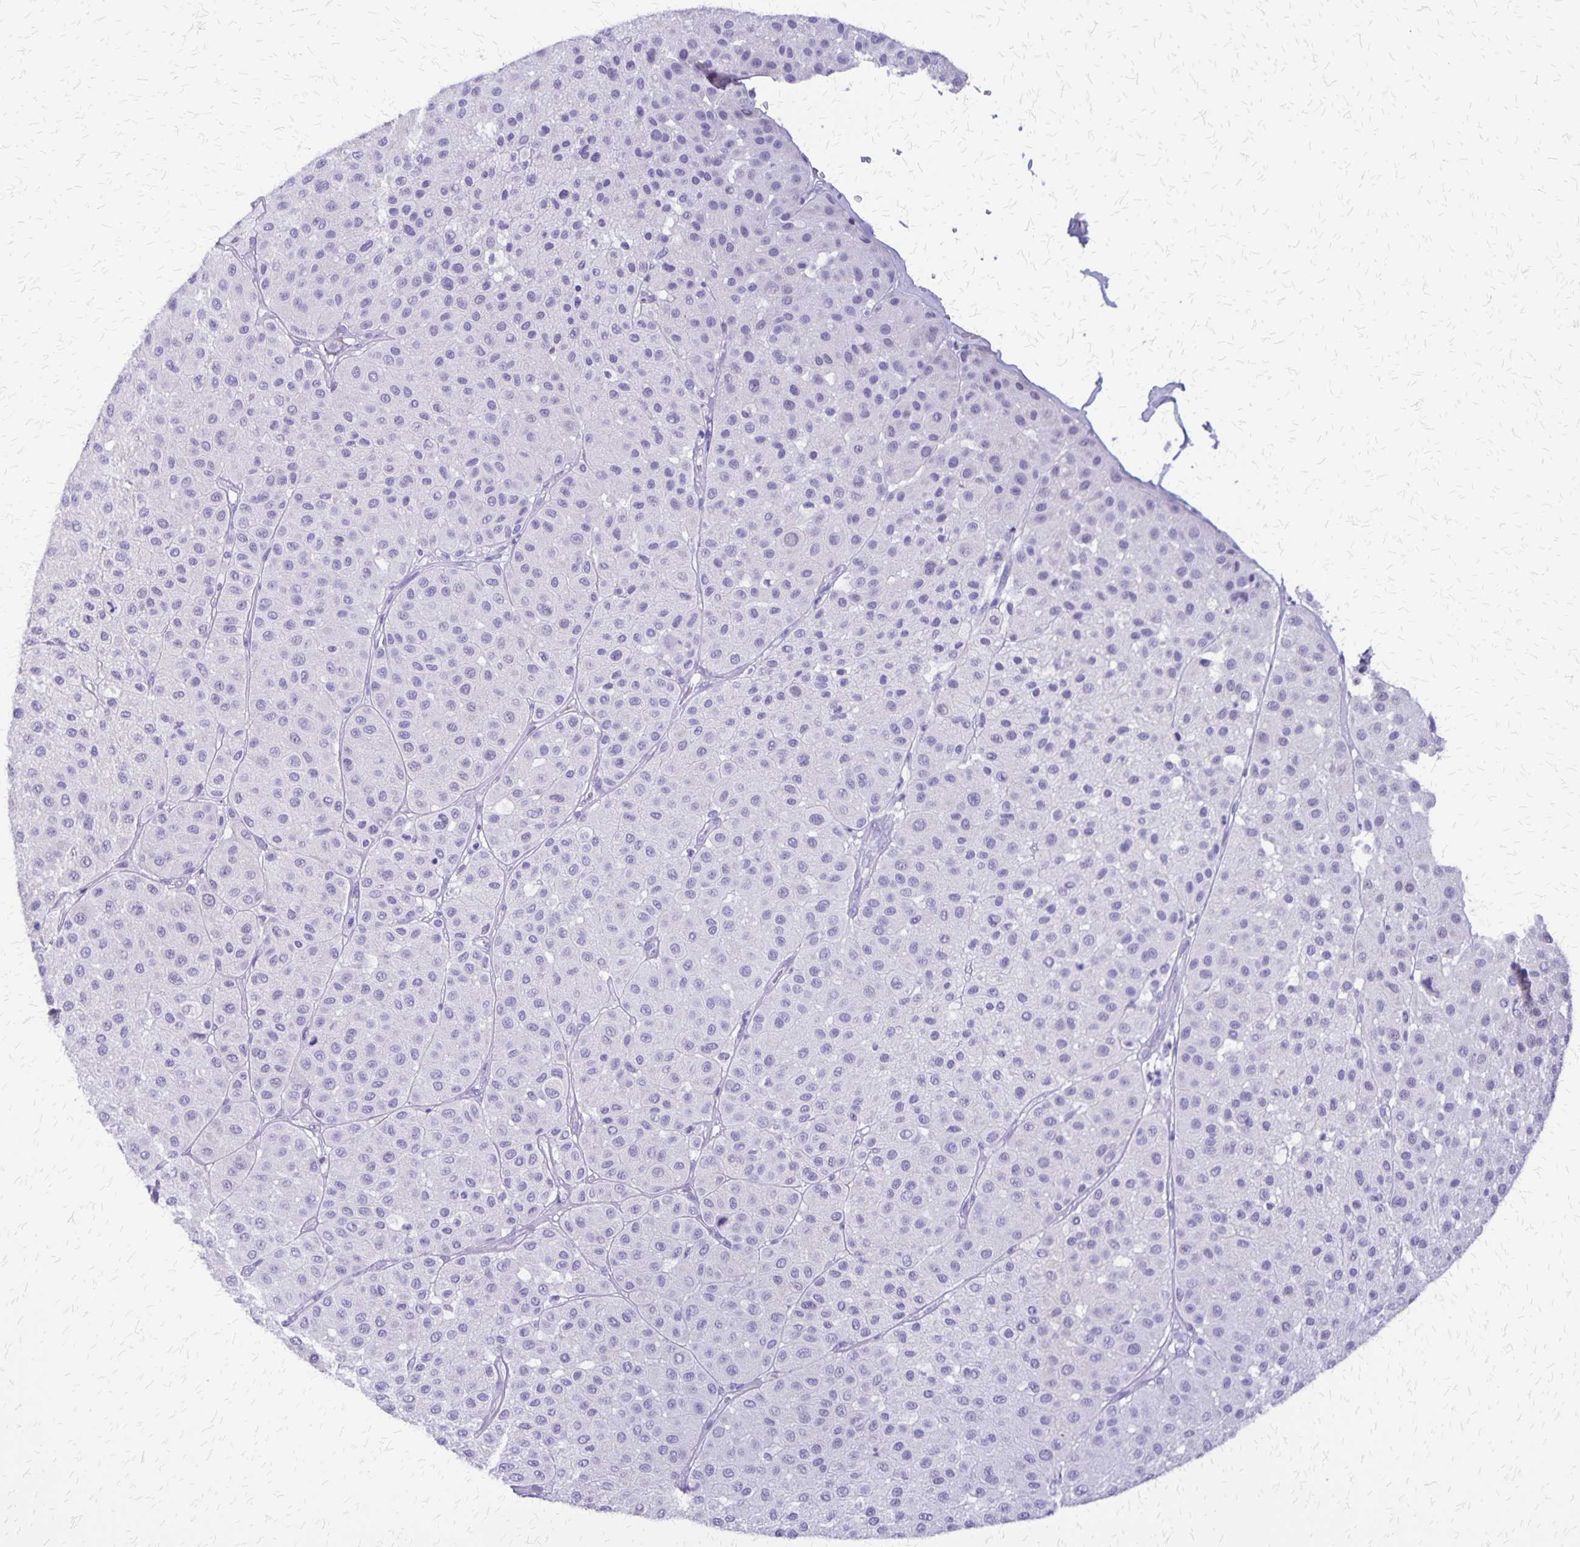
{"staining": {"intensity": "negative", "quantity": "none", "location": "none"}, "tissue": "melanoma", "cell_type": "Tumor cells", "image_type": "cancer", "snomed": [{"axis": "morphology", "description": "Malignant melanoma, Metastatic site"}, {"axis": "topography", "description": "Smooth muscle"}], "caption": "Melanoma was stained to show a protein in brown. There is no significant staining in tumor cells. (DAB (3,3'-diaminobenzidine) immunohistochemistry (IHC), high magnification).", "gene": "SLC13A2", "patient": {"sex": "male", "age": 41}}